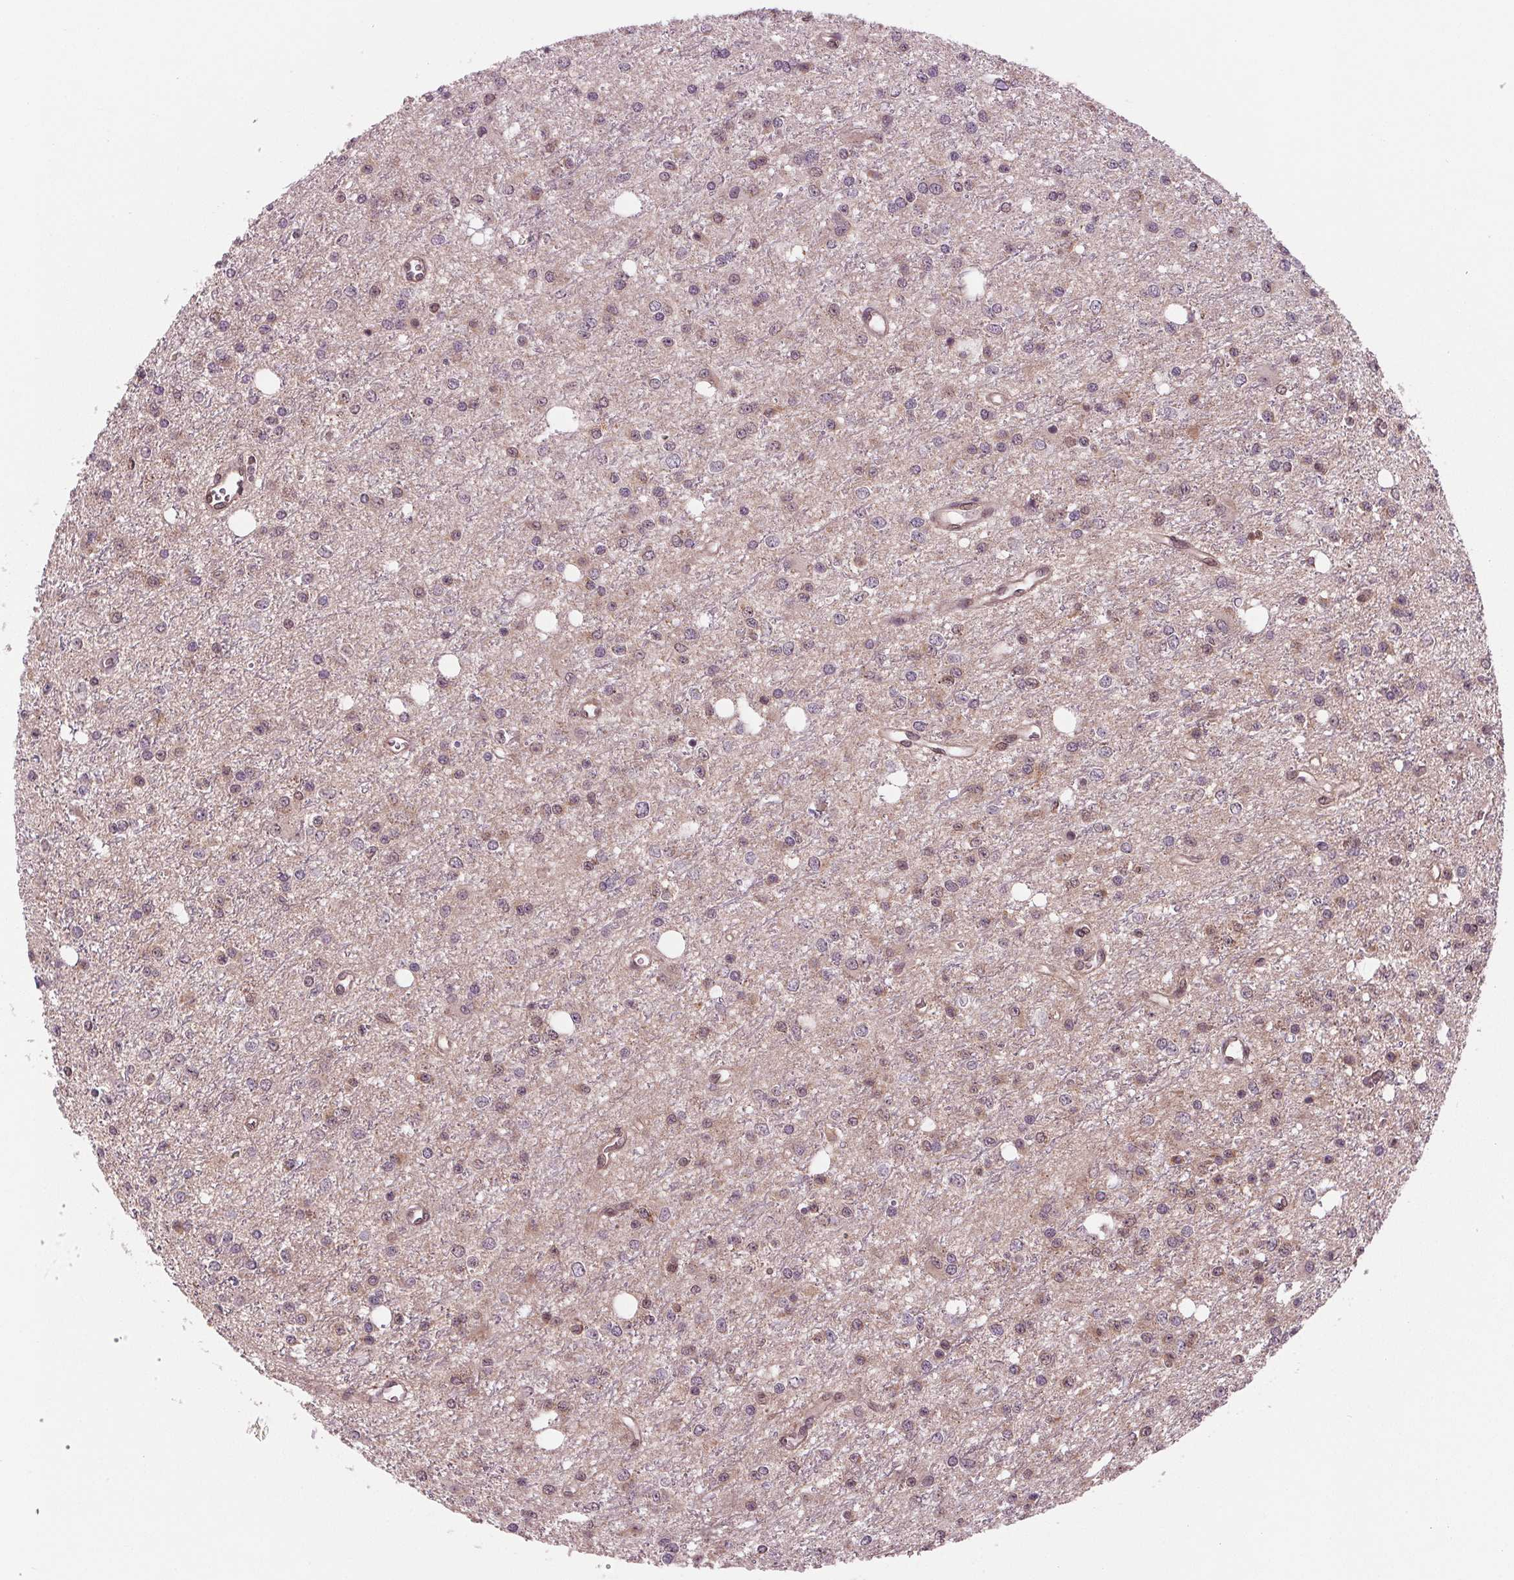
{"staining": {"intensity": "weak", "quantity": "<25%", "location": "cytoplasmic/membranous,nuclear"}, "tissue": "glioma", "cell_type": "Tumor cells", "image_type": "cancer", "snomed": [{"axis": "morphology", "description": "Glioma, malignant, Low grade"}, {"axis": "topography", "description": "Brain"}], "caption": "An IHC histopathology image of glioma is shown. There is no staining in tumor cells of glioma.", "gene": "STAT3", "patient": {"sex": "female", "age": 45}}